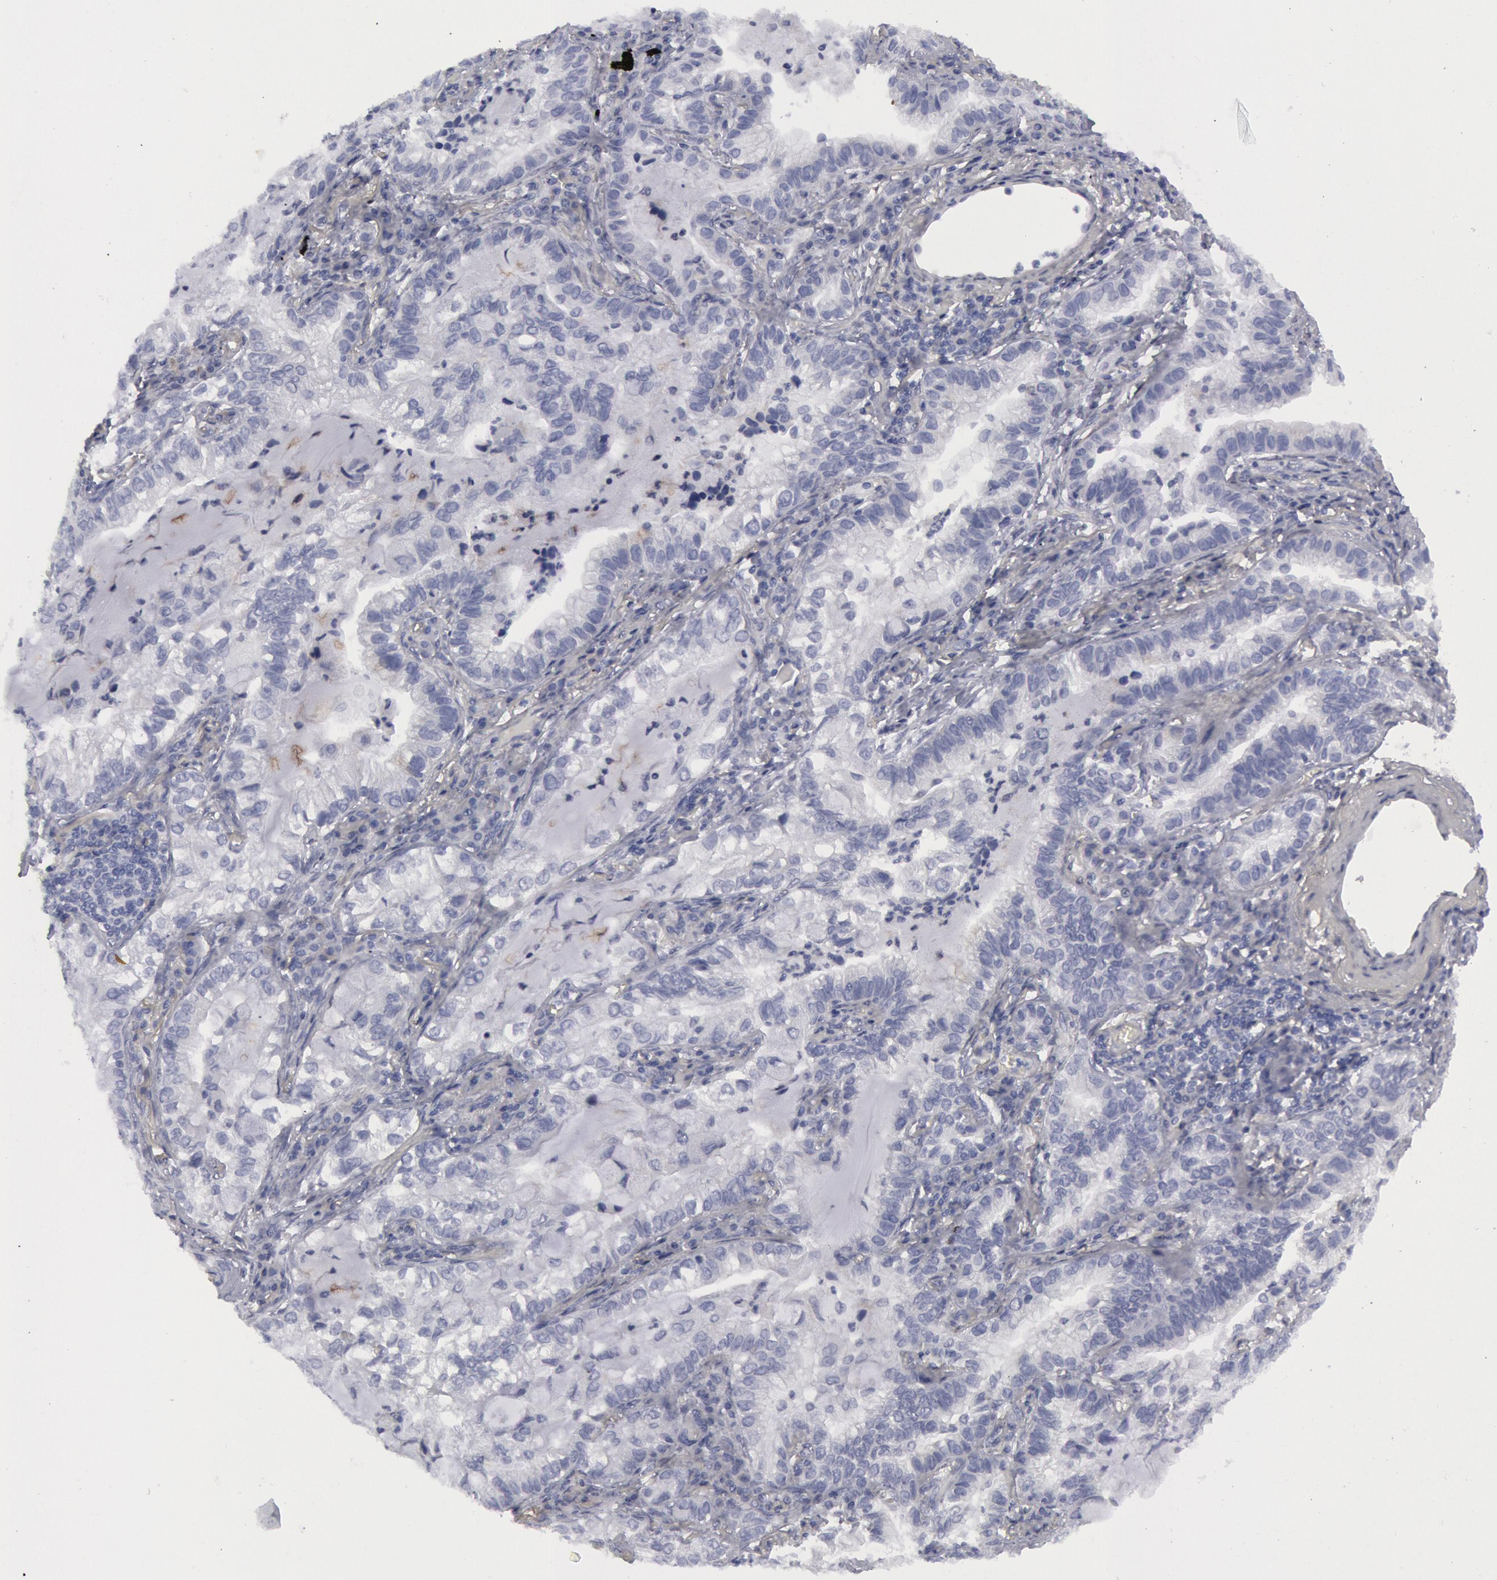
{"staining": {"intensity": "negative", "quantity": "none", "location": "none"}, "tissue": "lung cancer", "cell_type": "Tumor cells", "image_type": "cancer", "snomed": [{"axis": "morphology", "description": "Adenocarcinoma, NOS"}, {"axis": "topography", "description": "Lung"}], "caption": "Immunohistochemistry (IHC) histopathology image of neoplastic tissue: human lung cancer stained with DAB (3,3'-diaminobenzidine) demonstrates no significant protein positivity in tumor cells.", "gene": "FHL1", "patient": {"sex": "female", "age": 50}}